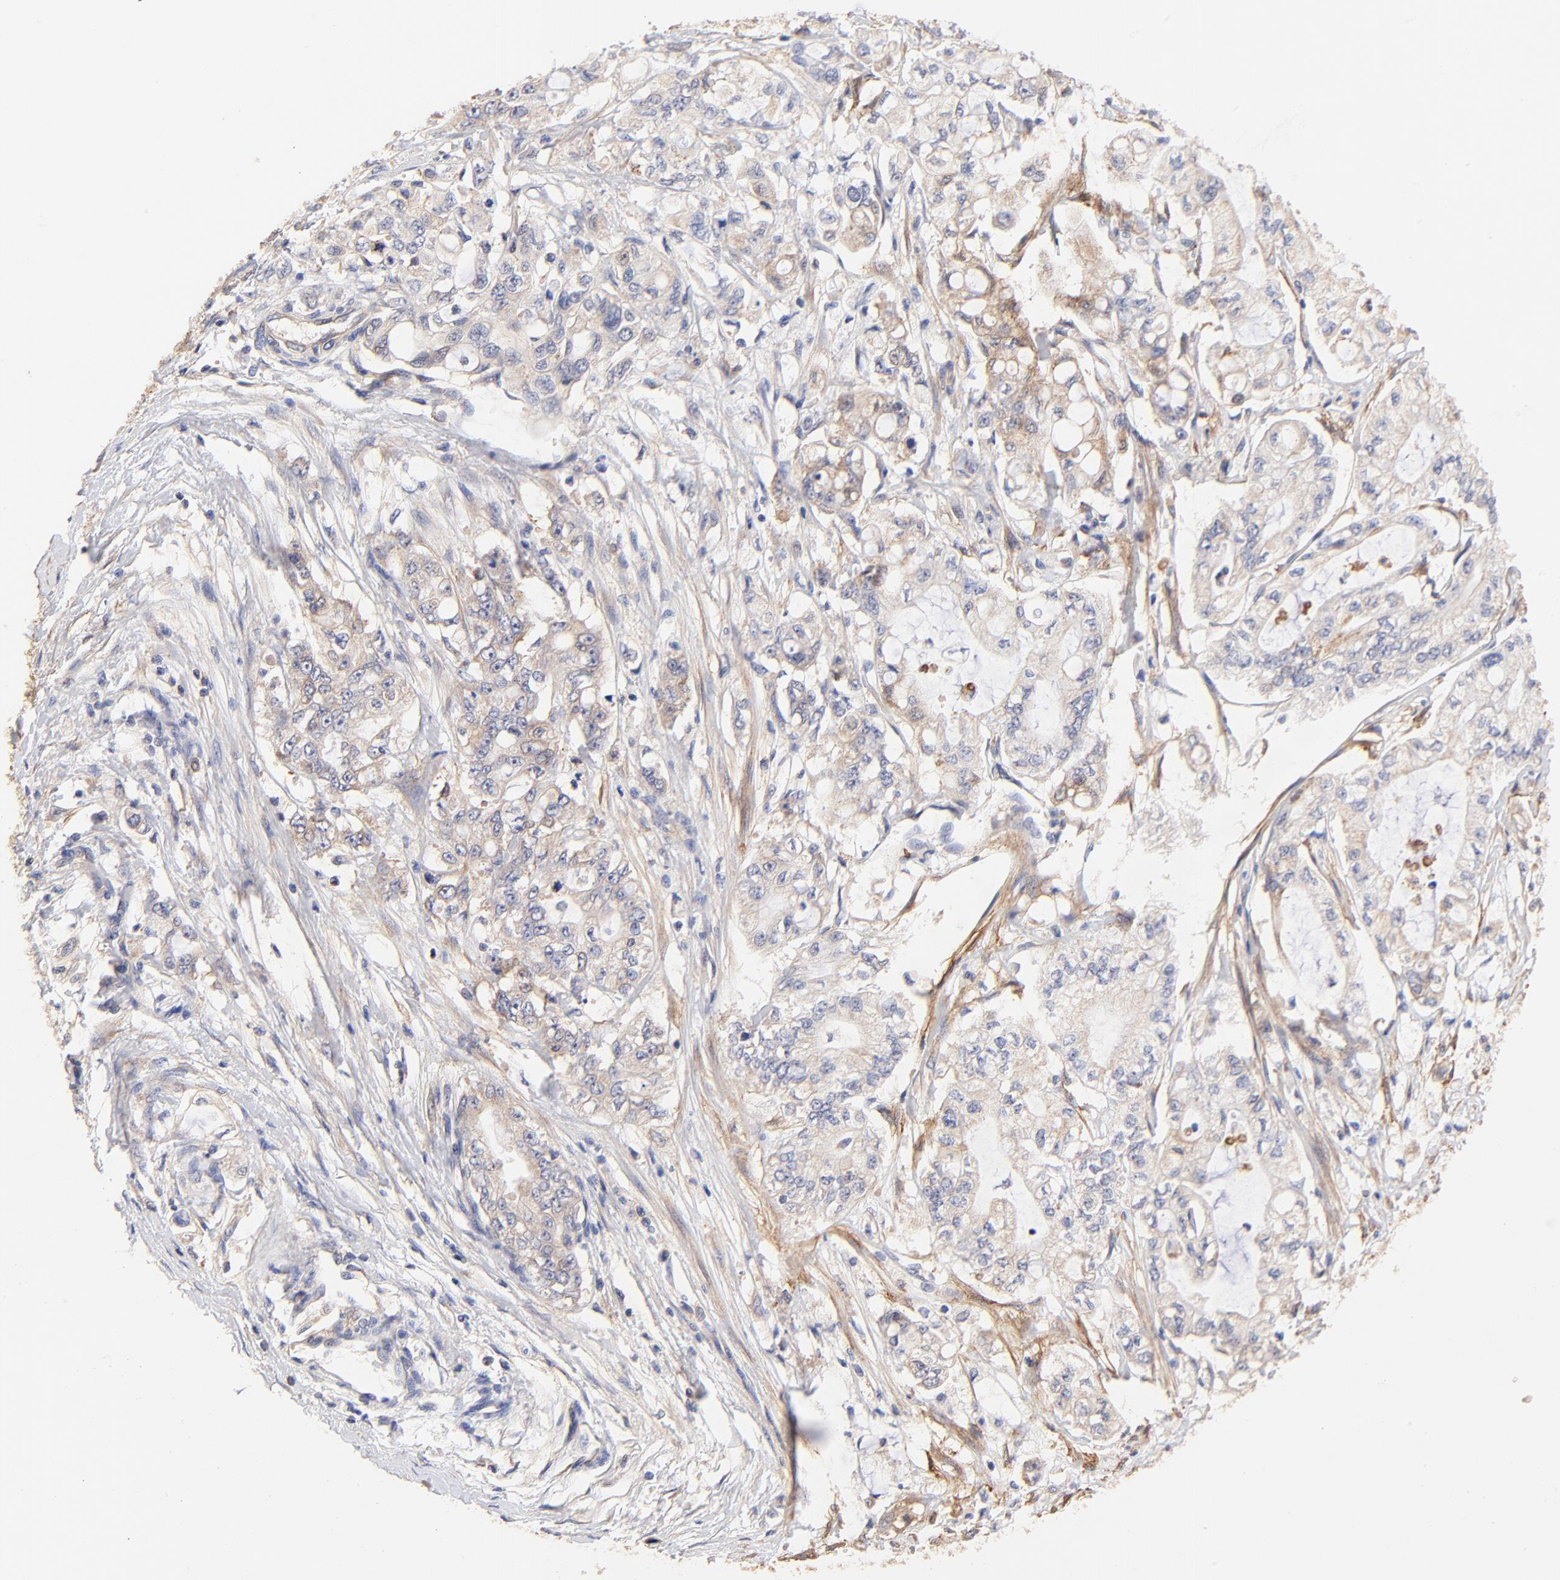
{"staining": {"intensity": "weak", "quantity": ">75%", "location": "cytoplasmic/membranous"}, "tissue": "pancreatic cancer", "cell_type": "Tumor cells", "image_type": "cancer", "snomed": [{"axis": "morphology", "description": "Adenocarcinoma, NOS"}, {"axis": "topography", "description": "Pancreas"}], "caption": "Pancreatic cancer (adenocarcinoma) tissue reveals weak cytoplasmic/membranous expression in about >75% of tumor cells, visualized by immunohistochemistry. (DAB IHC with brightfield microscopy, high magnification).", "gene": "PTK7", "patient": {"sex": "male", "age": 79}}